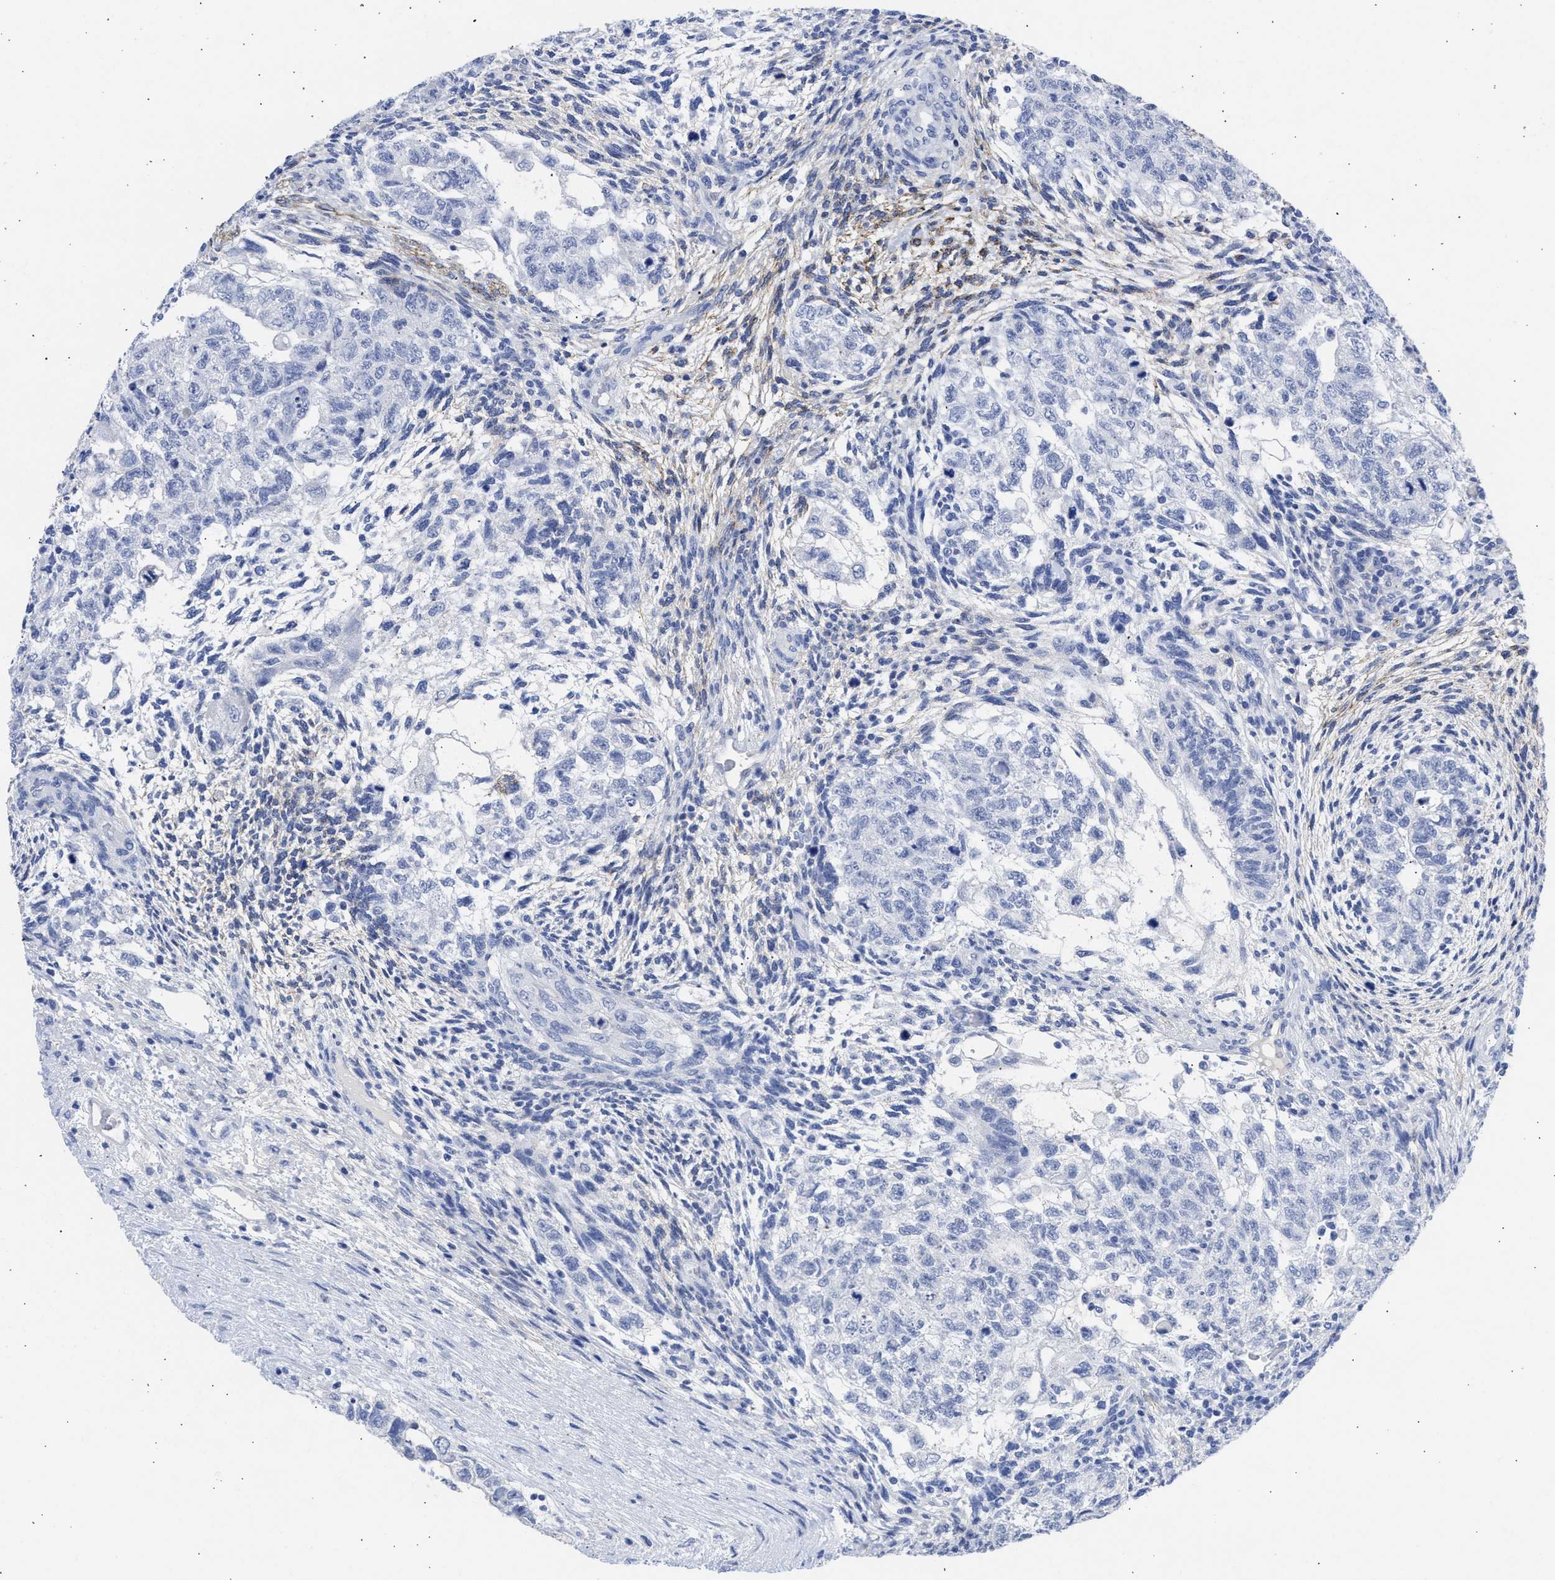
{"staining": {"intensity": "negative", "quantity": "none", "location": "none"}, "tissue": "testis cancer", "cell_type": "Tumor cells", "image_type": "cancer", "snomed": [{"axis": "morphology", "description": "Normal tissue, NOS"}, {"axis": "morphology", "description": "Carcinoma, Embryonal, NOS"}, {"axis": "topography", "description": "Testis"}], "caption": "A high-resolution histopathology image shows immunohistochemistry staining of testis cancer (embryonal carcinoma), which reveals no significant staining in tumor cells. The staining is performed using DAB (3,3'-diaminobenzidine) brown chromogen with nuclei counter-stained in using hematoxylin.", "gene": "NCAM1", "patient": {"sex": "male", "age": 36}}